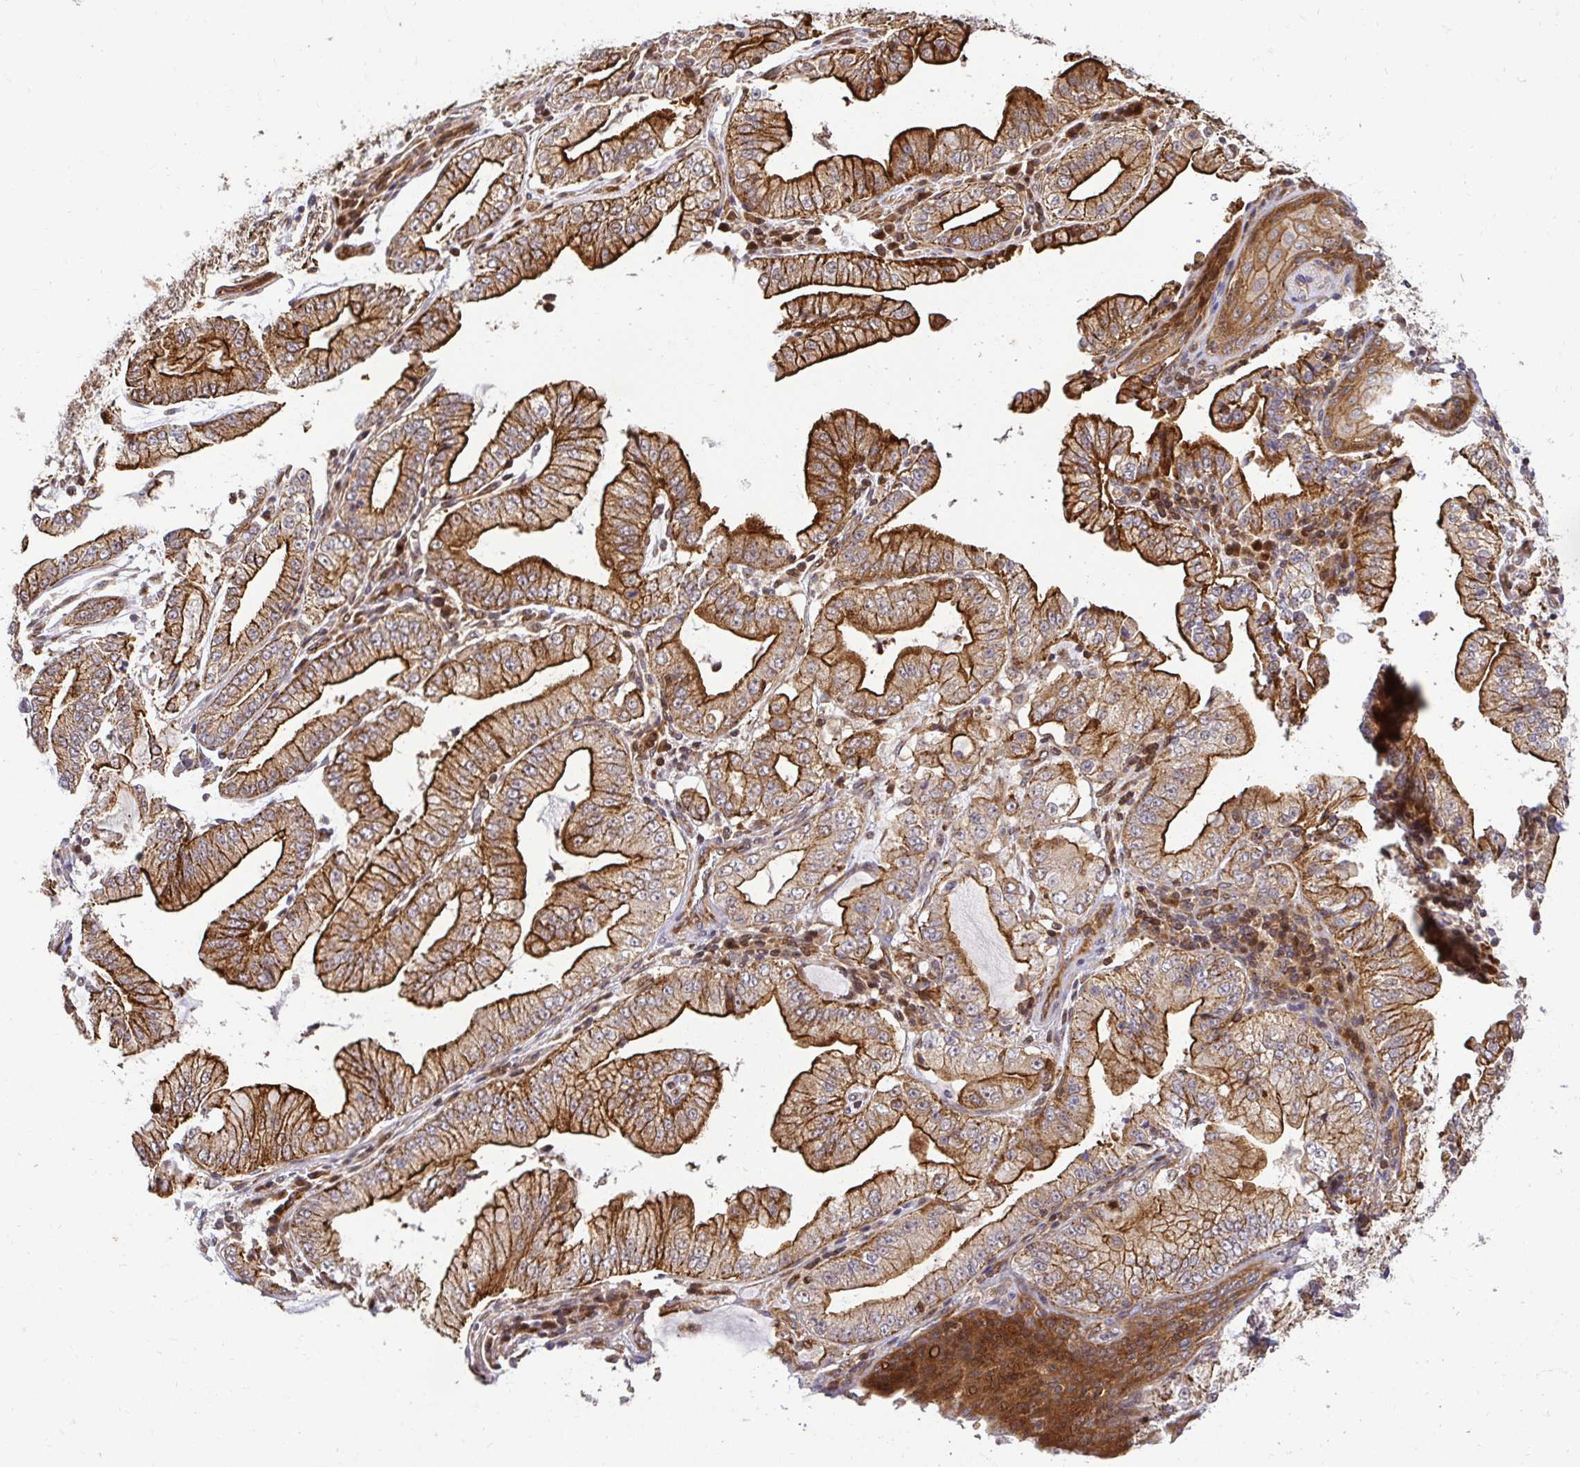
{"staining": {"intensity": "strong", "quantity": "25%-75%", "location": "cytoplasmic/membranous"}, "tissue": "stomach cancer", "cell_type": "Tumor cells", "image_type": "cancer", "snomed": [{"axis": "morphology", "description": "Adenocarcinoma, NOS"}, {"axis": "topography", "description": "Stomach, upper"}], "caption": "The histopathology image exhibits a brown stain indicating the presence of a protein in the cytoplasmic/membranous of tumor cells in stomach adenocarcinoma.", "gene": "PSMA4", "patient": {"sex": "female", "age": 74}}